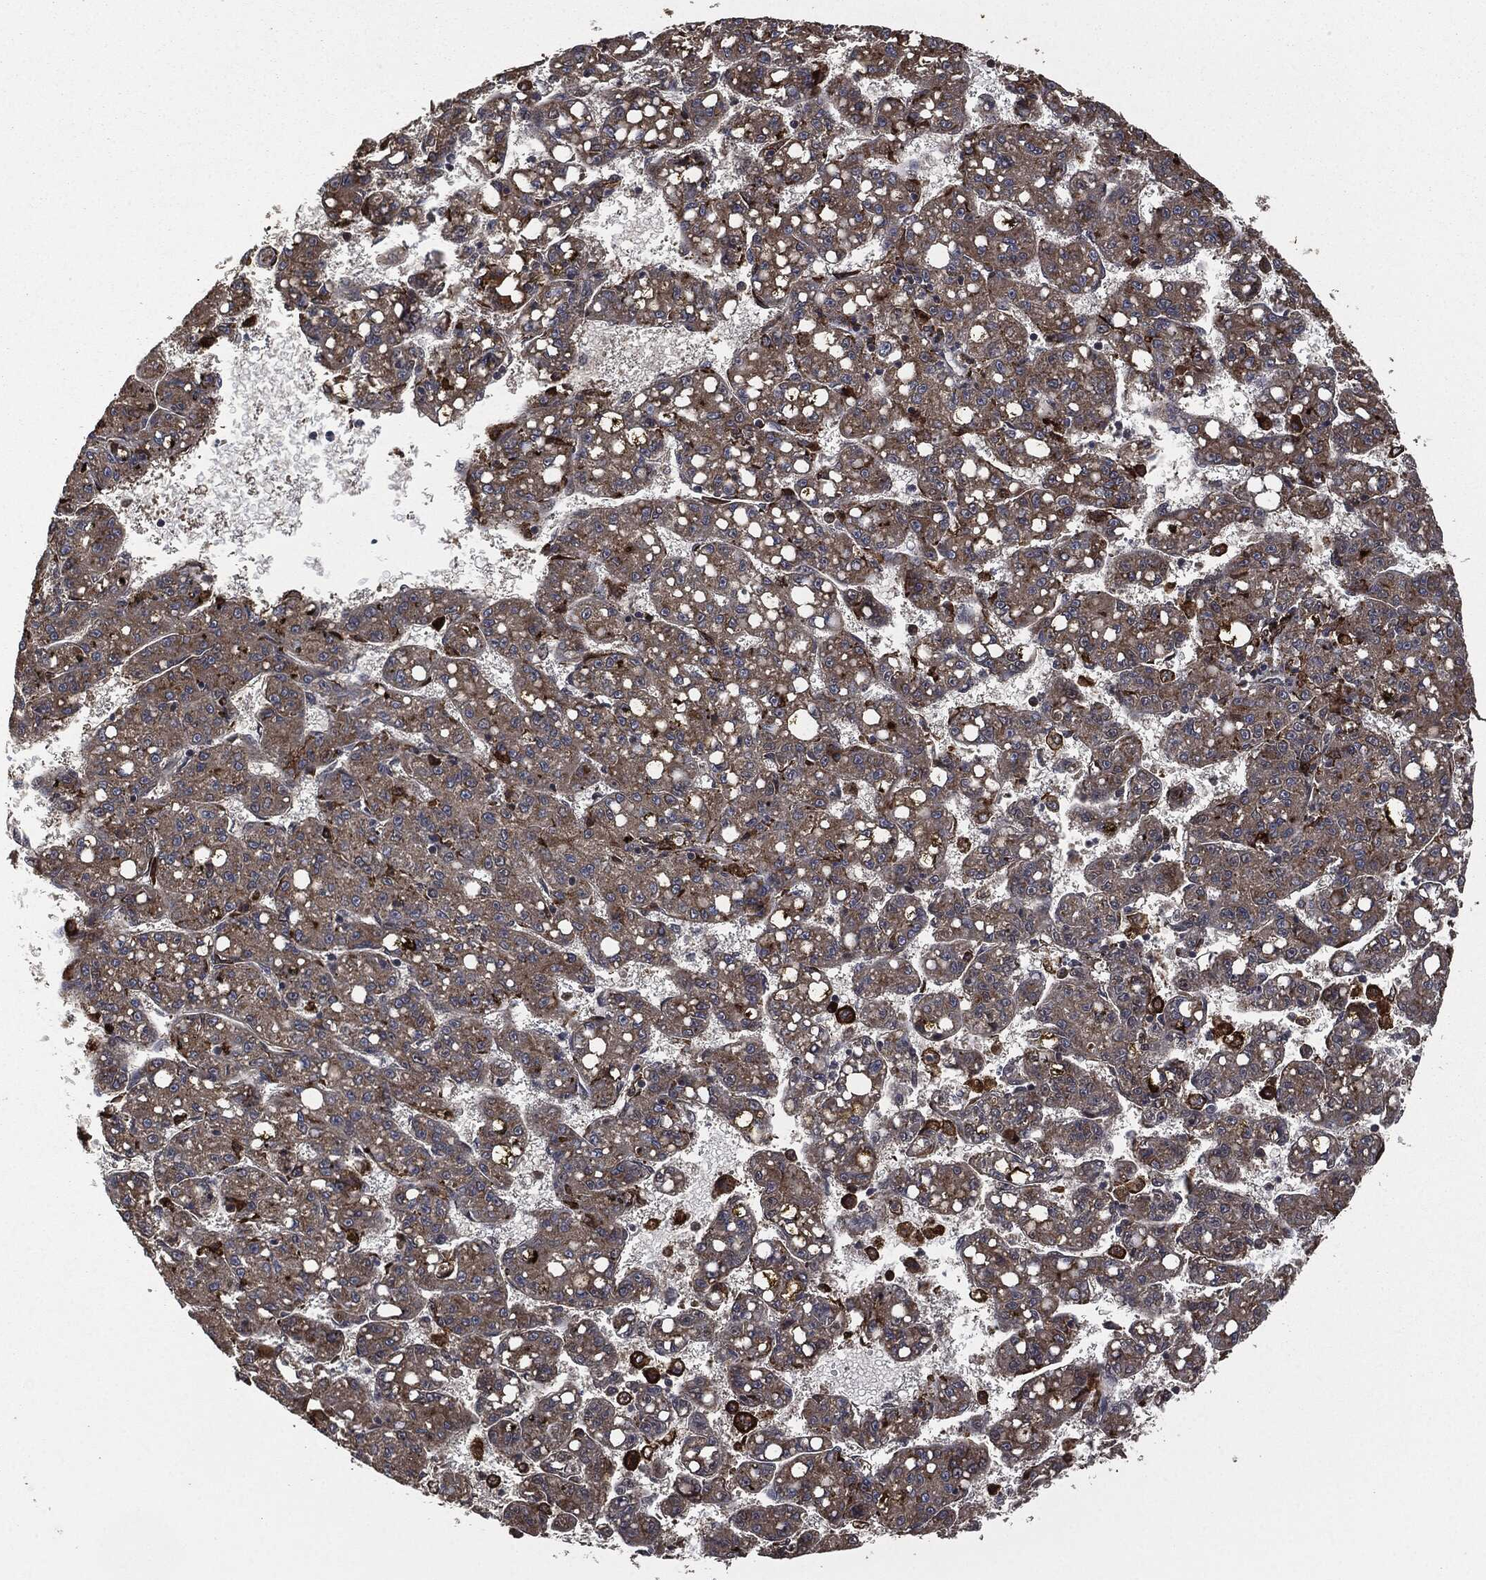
{"staining": {"intensity": "moderate", "quantity": "<25%", "location": "cytoplasmic/membranous"}, "tissue": "liver cancer", "cell_type": "Tumor cells", "image_type": "cancer", "snomed": [{"axis": "morphology", "description": "Carcinoma, Hepatocellular, NOS"}, {"axis": "topography", "description": "Liver"}], "caption": "Liver cancer (hepatocellular carcinoma) stained with immunohistochemistry (IHC) demonstrates moderate cytoplasmic/membranous staining in approximately <25% of tumor cells.", "gene": "CRABP2", "patient": {"sex": "female", "age": 65}}